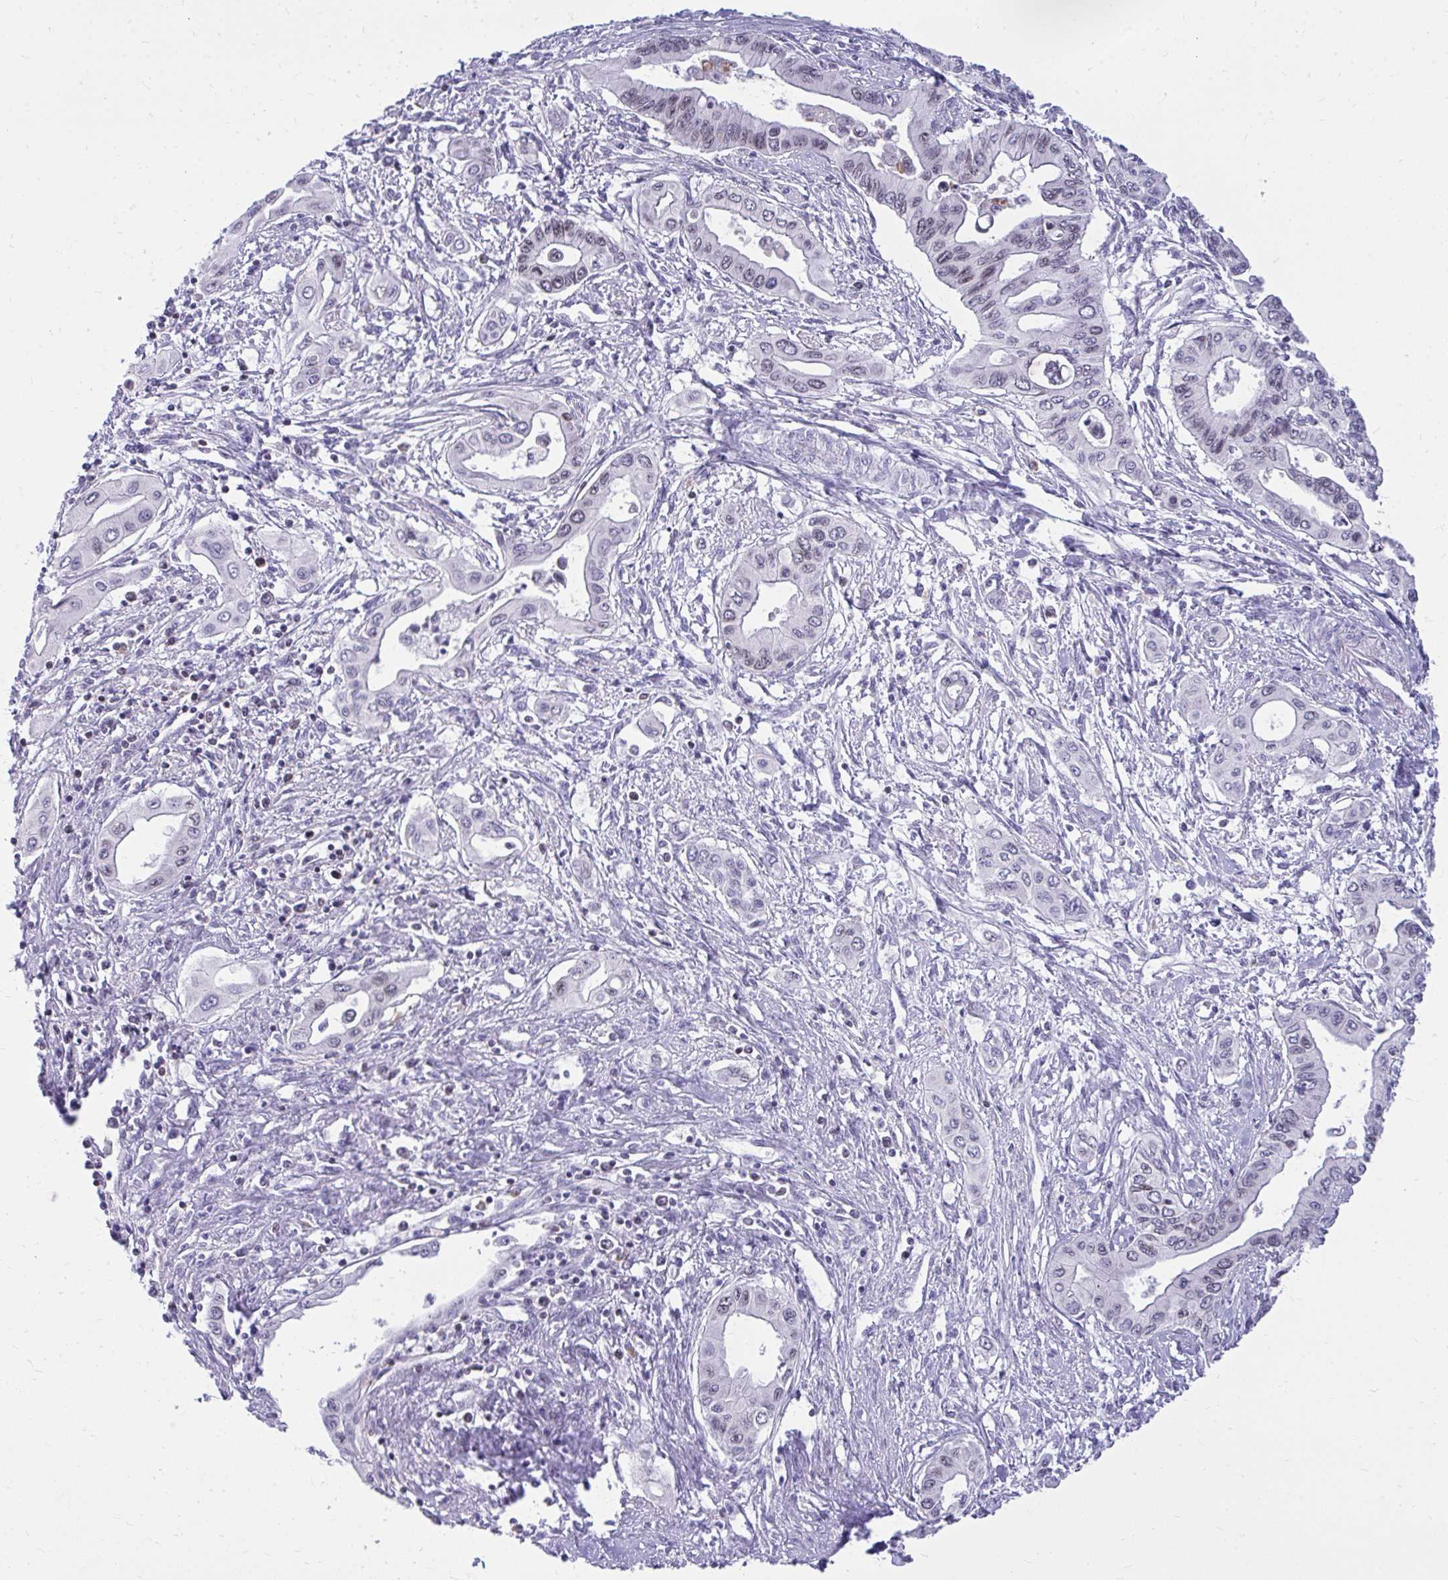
{"staining": {"intensity": "negative", "quantity": "none", "location": "none"}, "tissue": "pancreatic cancer", "cell_type": "Tumor cells", "image_type": "cancer", "snomed": [{"axis": "morphology", "description": "Adenocarcinoma, NOS"}, {"axis": "topography", "description": "Pancreas"}], "caption": "There is no significant staining in tumor cells of pancreatic cancer (adenocarcinoma).", "gene": "RPS6KA2", "patient": {"sex": "female", "age": 62}}